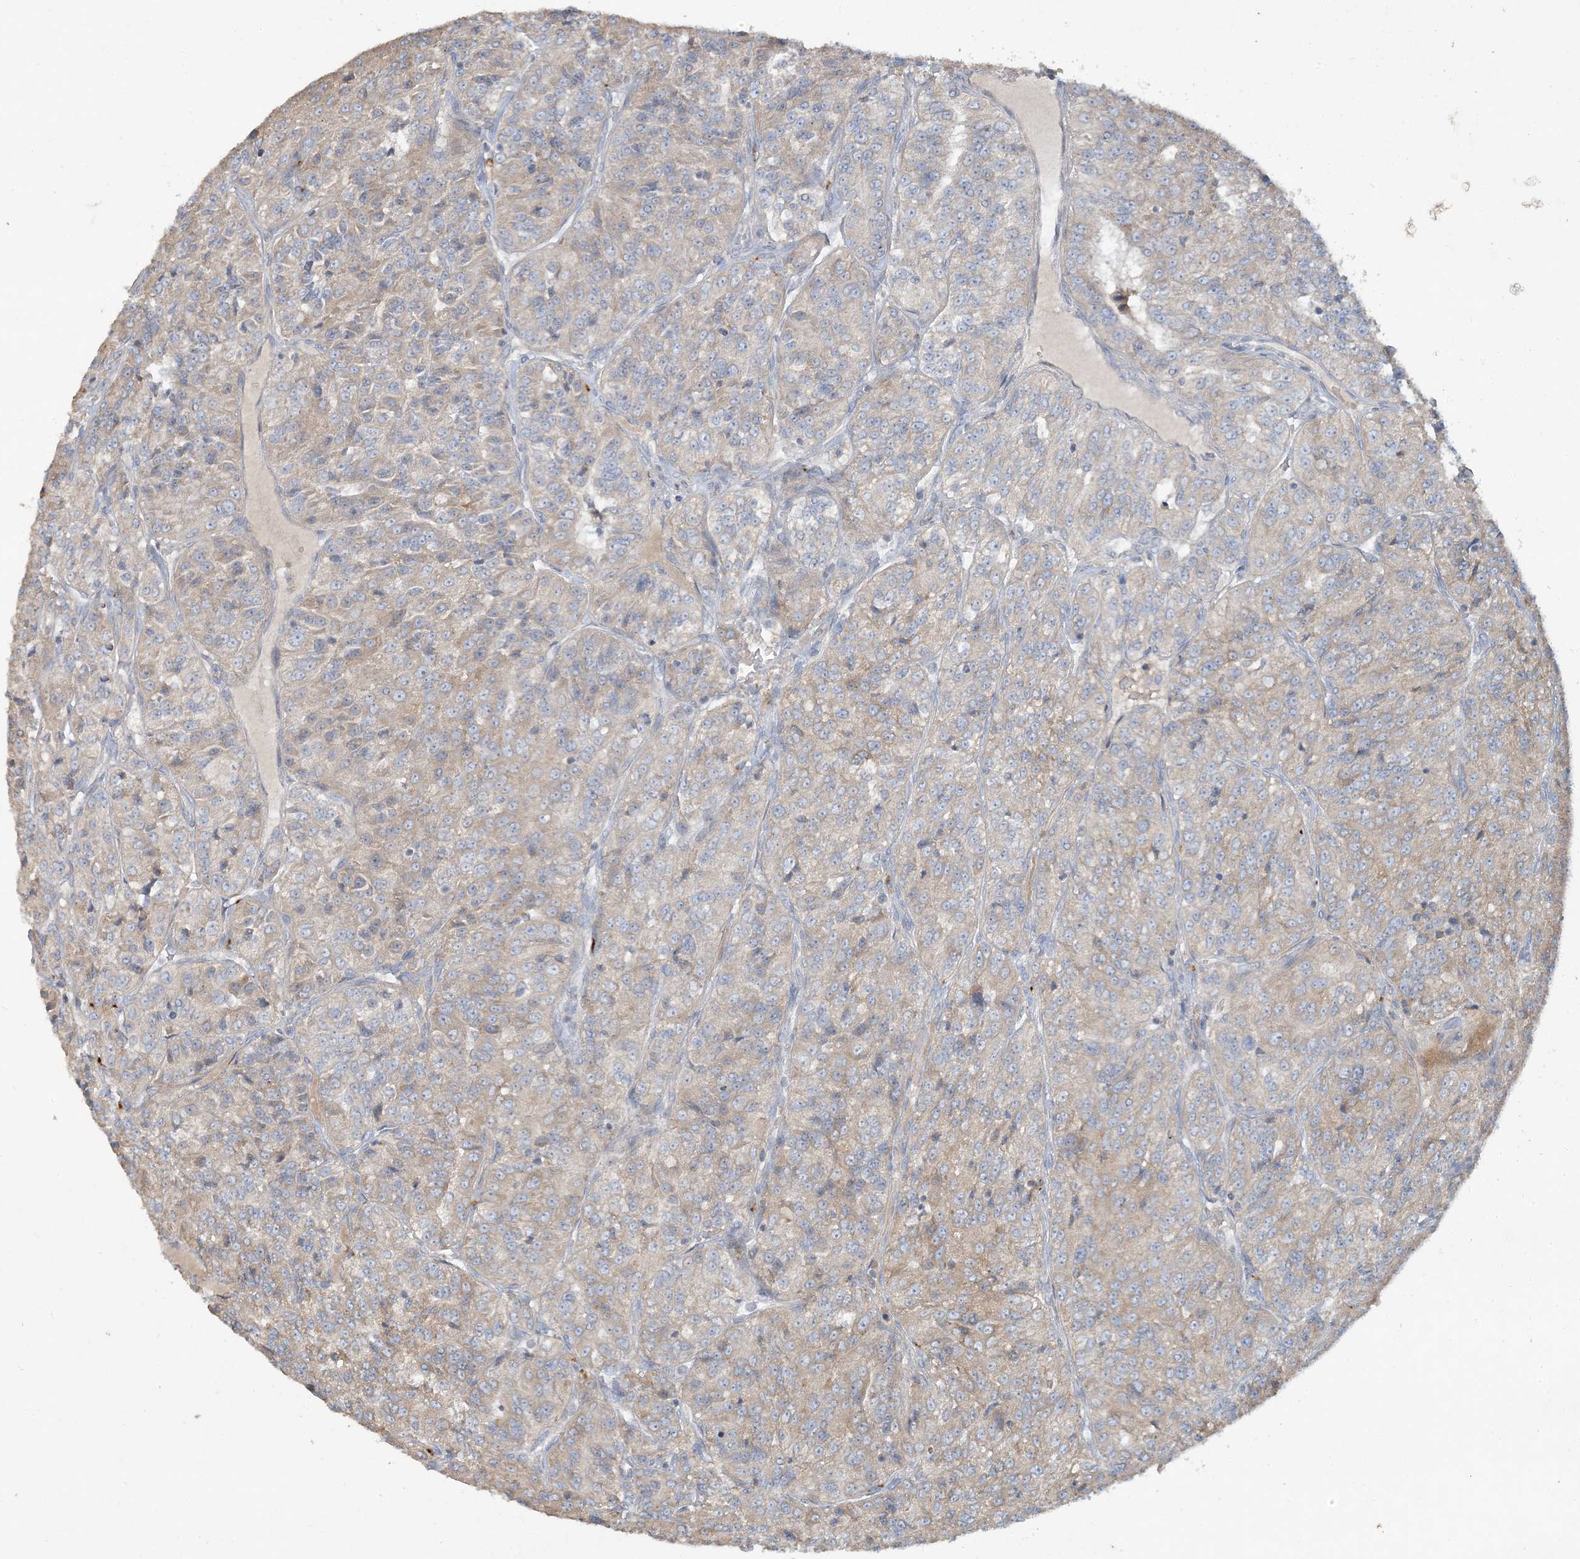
{"staining": {"intensity": "moderate", "quantity": "25%-75%", "location": "cytoplasmic/membranous"}, "tissue": "renal cancer", "cell_type": "Tumor cells", "image_type": "cancer", "snomed": [{"axis": "morphology", "description": "Adenocarcinoma, NOS"}, {"axis": "topography", "description": "Kidney"}], "caption": "Human renal adenocarcinoma stained with a protein marker demonstrates moderate staining in tumor cells.", "gene": "LTN1", "patient": {"sex": "female", "age": 63}}